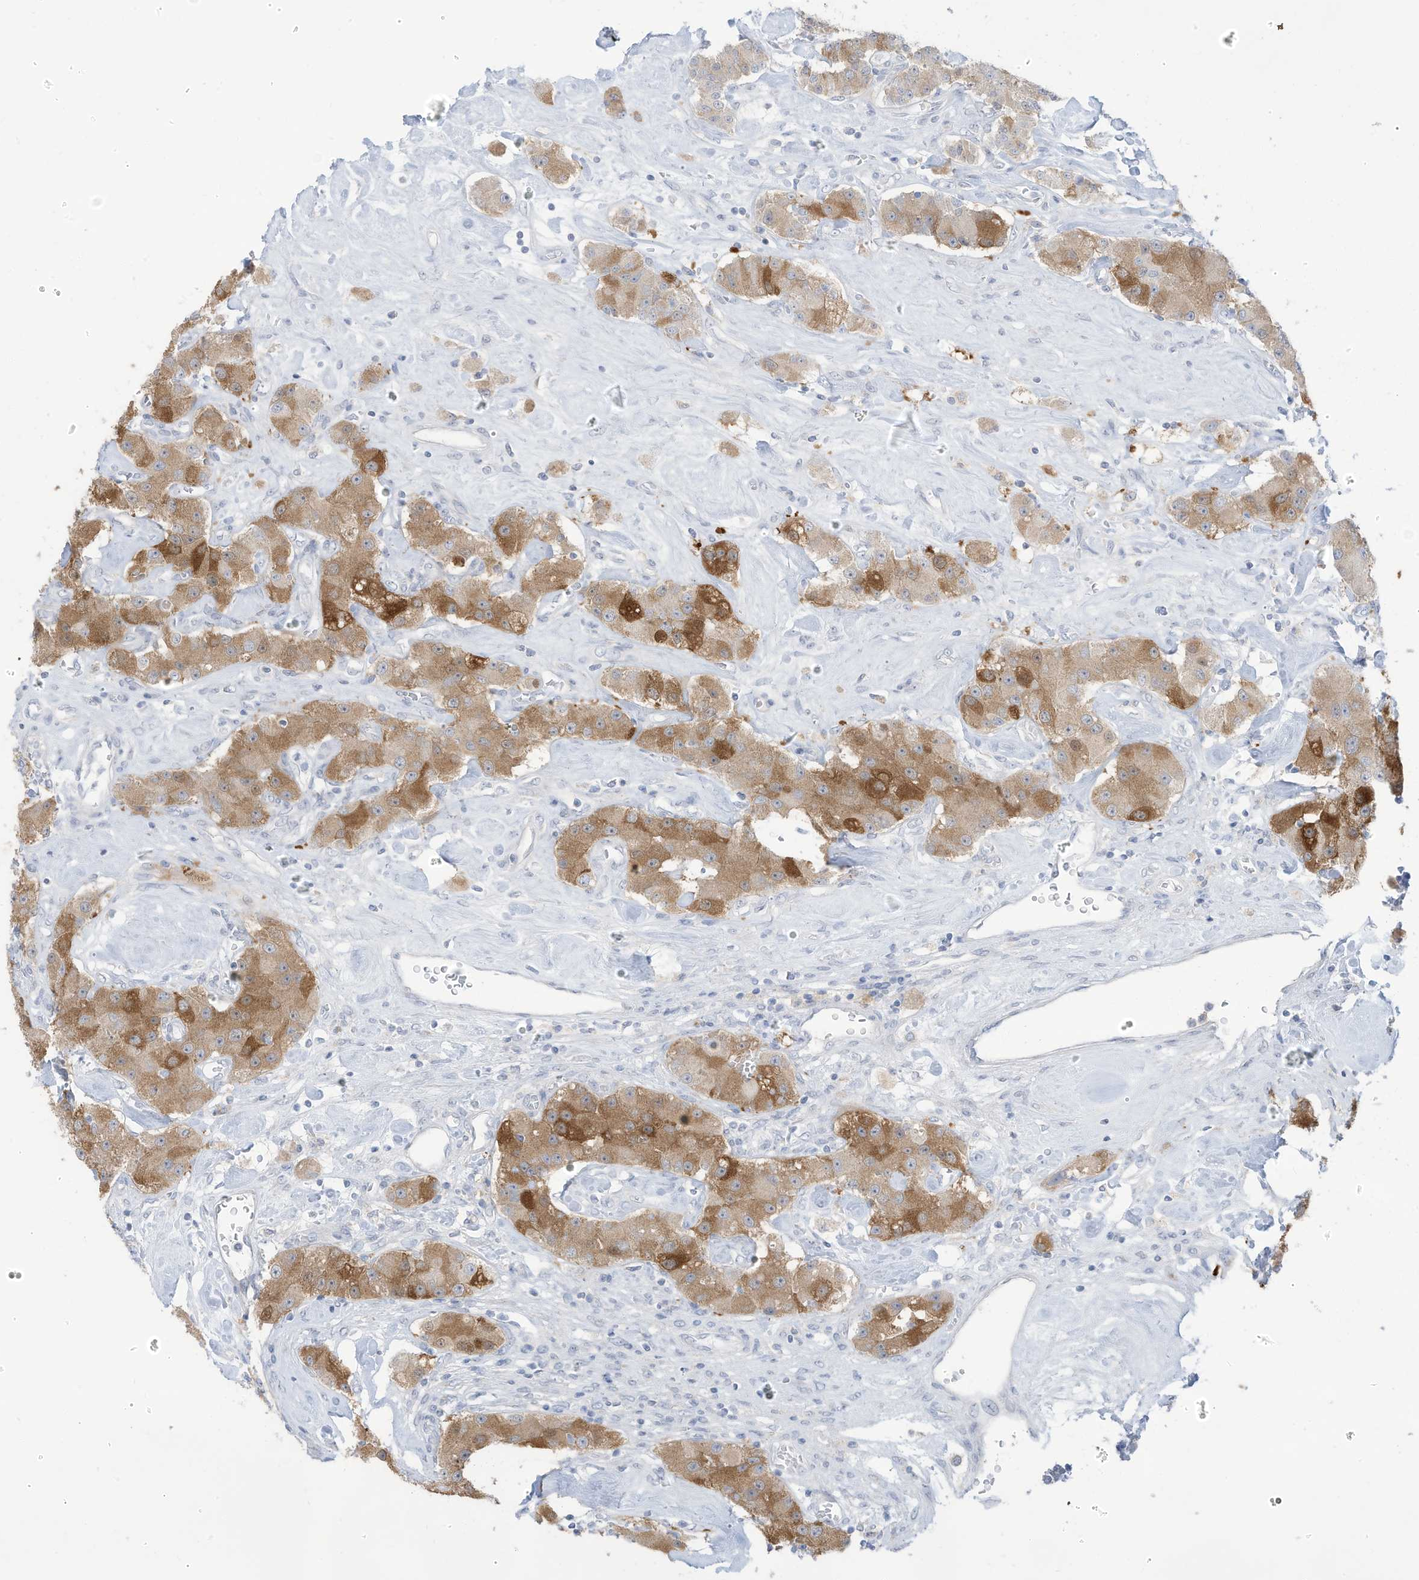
{"staining": {"intensity": "moderate", "quantity": ">75%", "location": "cytoplasmic/membranous"}, "tissue": "carcinoid", "cell_type": "Tumor cells", "image_type": "cancer", "snomed": [{"axis": "morphology", "description": "Carcinoid, malignant, NOS"}, {"axis": "topography", "description": "Pancreas"}], "caption": "Approximately >75% of tumor cells in carcinoid show moderate cytoplasmic/membranous protein positivity as visualized by brown immunohistochemical staining.", "gene": "OGT", "patient": {"sex": "male", "age": 41}}